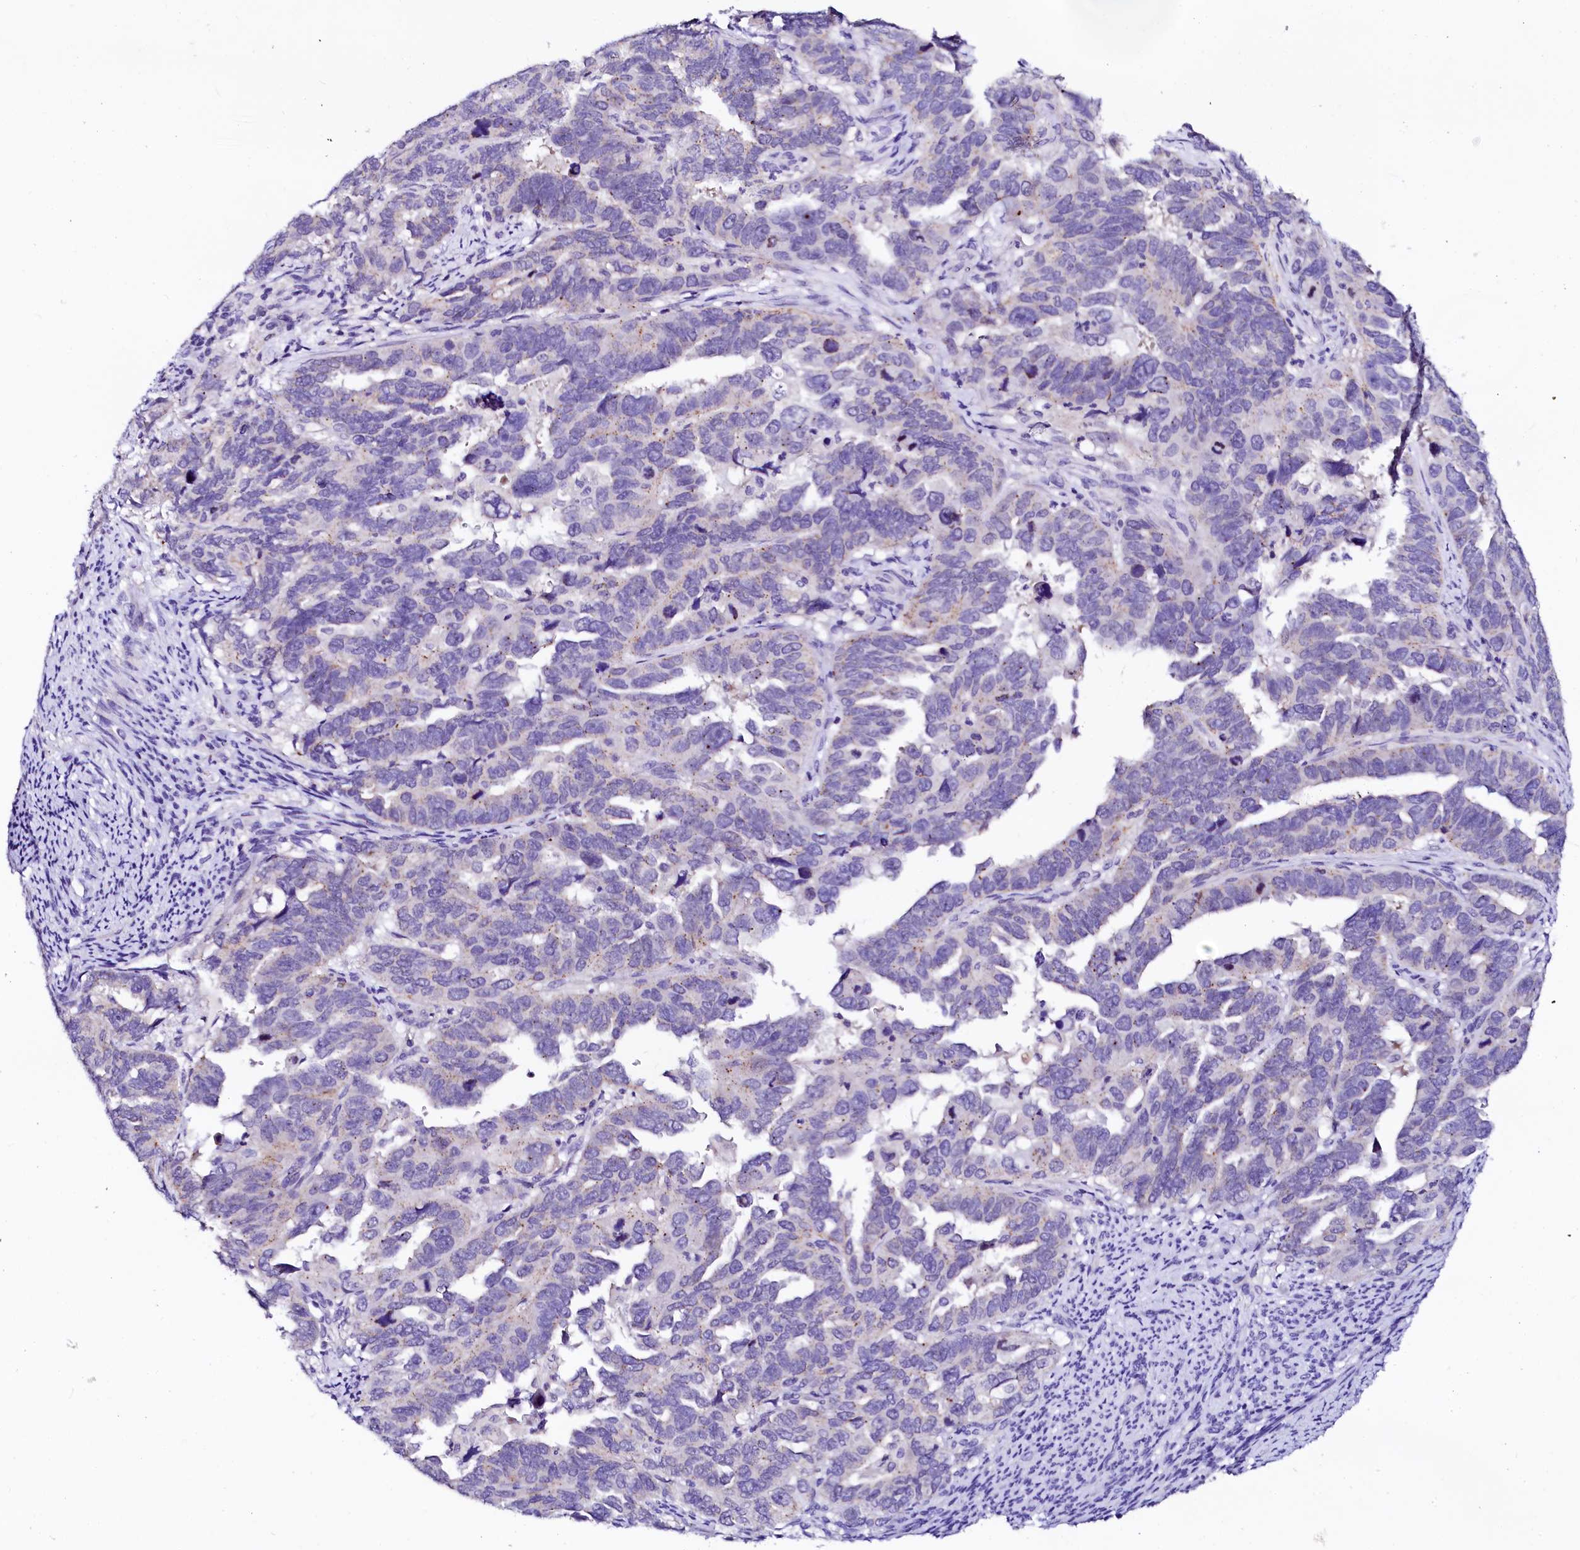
{"staining": {"intensity": "weak", "quantity": "<25%", "location": "cytoplasmic/membranous"}, "tissue": "endometrial cancer", "cell_type": "Tumor cells", "image_type": "cancer", "snomed": [{"axis": "morphology", "description": "Adenocarcinoma, NOS"}, {"axis": "topography", "description": "Endometrium"}], "caption": "Endometrial cancer (adenocarcinoma) stained for a protein using IHC reveals no positivity tumor cells.", "gene": "NALF1", "patient": {"sex": "female", "age": 65}}